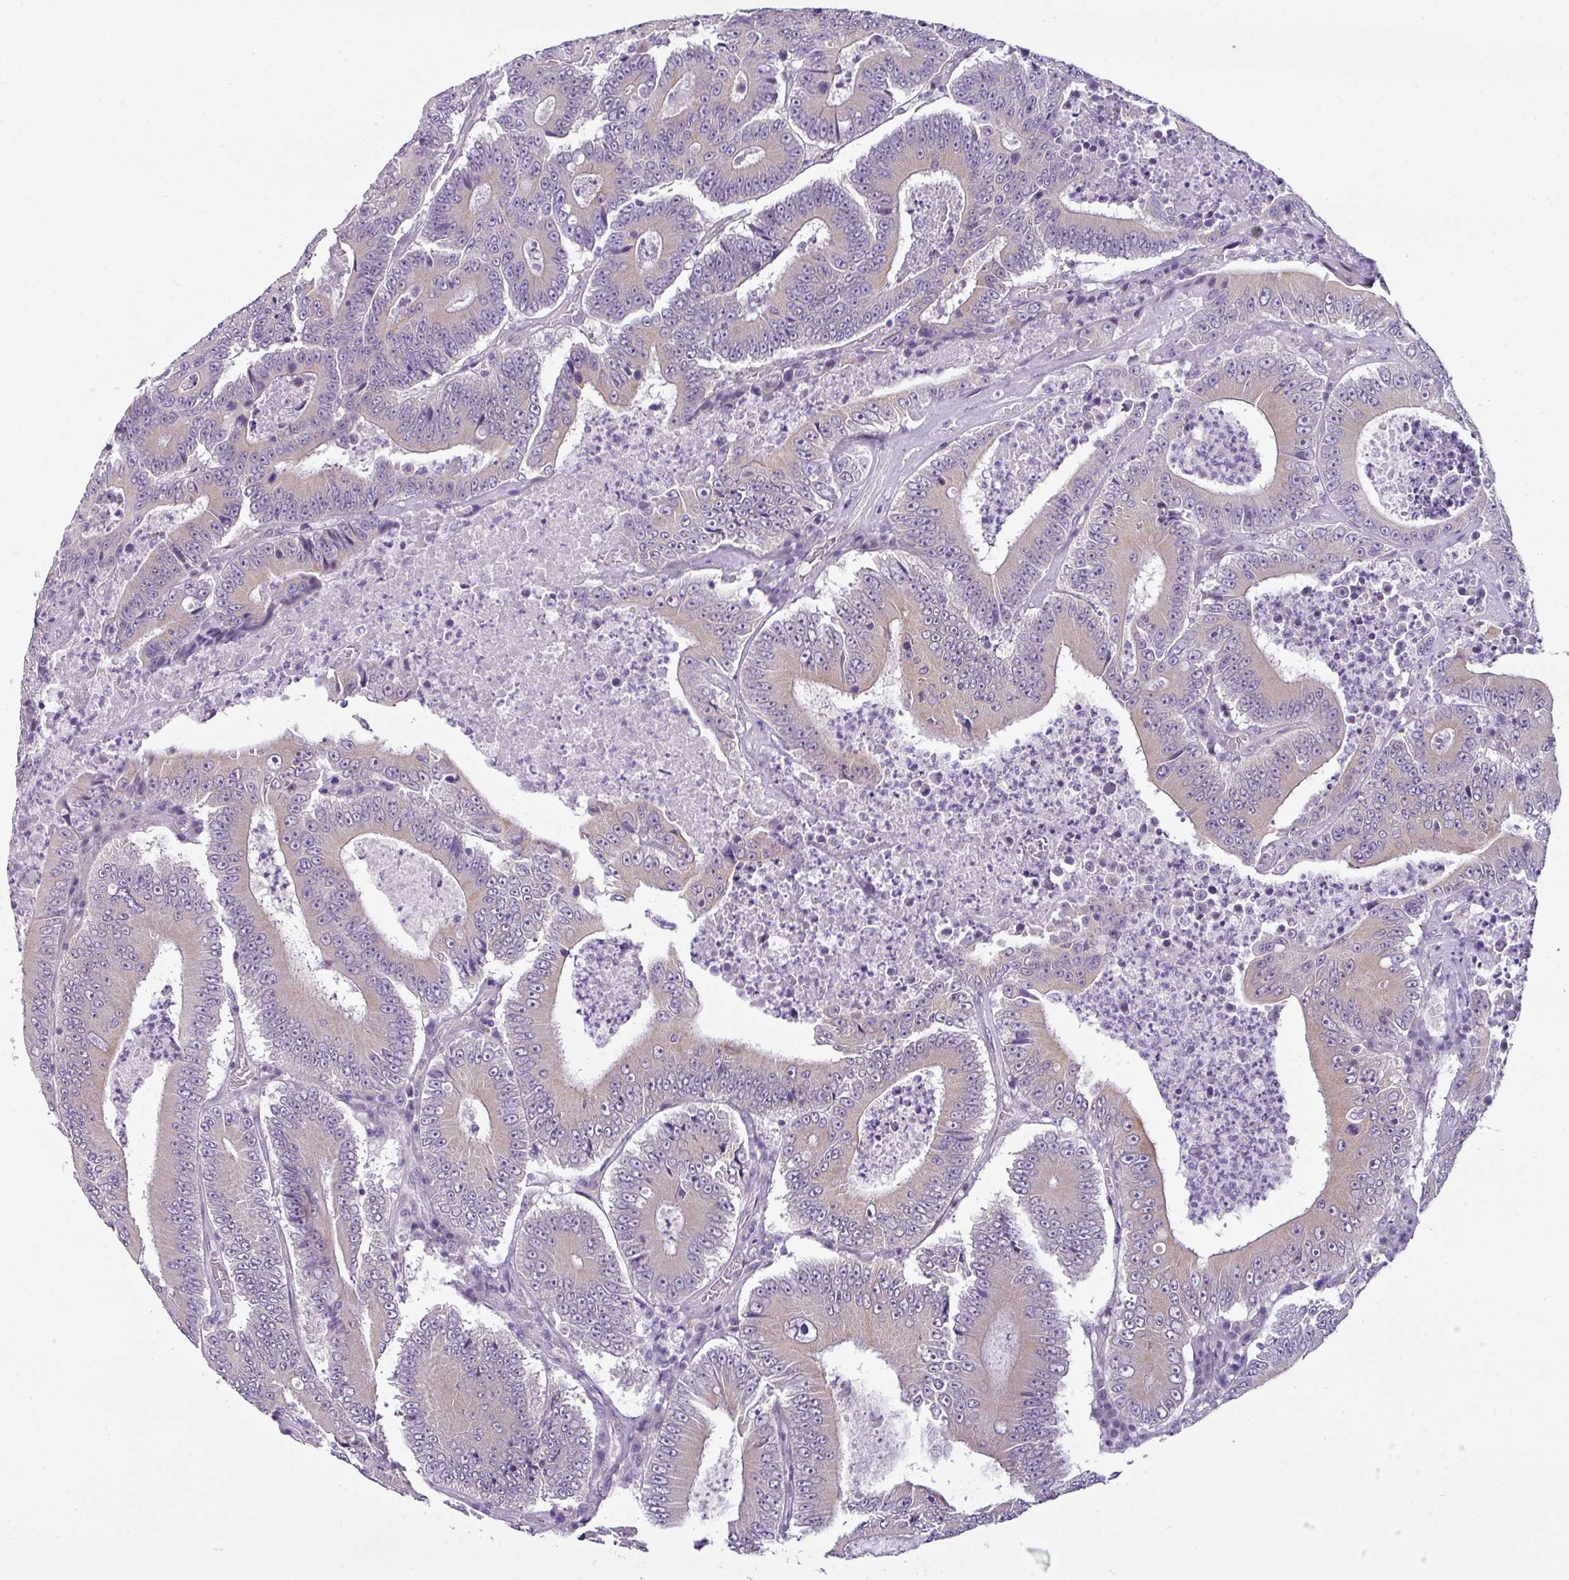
{"staining": {"intensity": "weak", "quantity": ">75%", "location": "cytoplasmic/membranous"}, "tissue": "colorectal cancer", "cell_type": "Tumor cells", "image_type": "cancer", "snomed": [{"axis": "morphology", "description": "Adenocarcinoma, NOS"}, {"axis": "topography", "description": "Colon"}], "caption": "Immunohistochemical staining of human colorectal cancer exhibits low levels of weak cytoplasmic/membranous protein expression in about >75% of tumor cells.", "gene": "TOR1AIP2", "patient": {"sex": "male", "age": 83}}